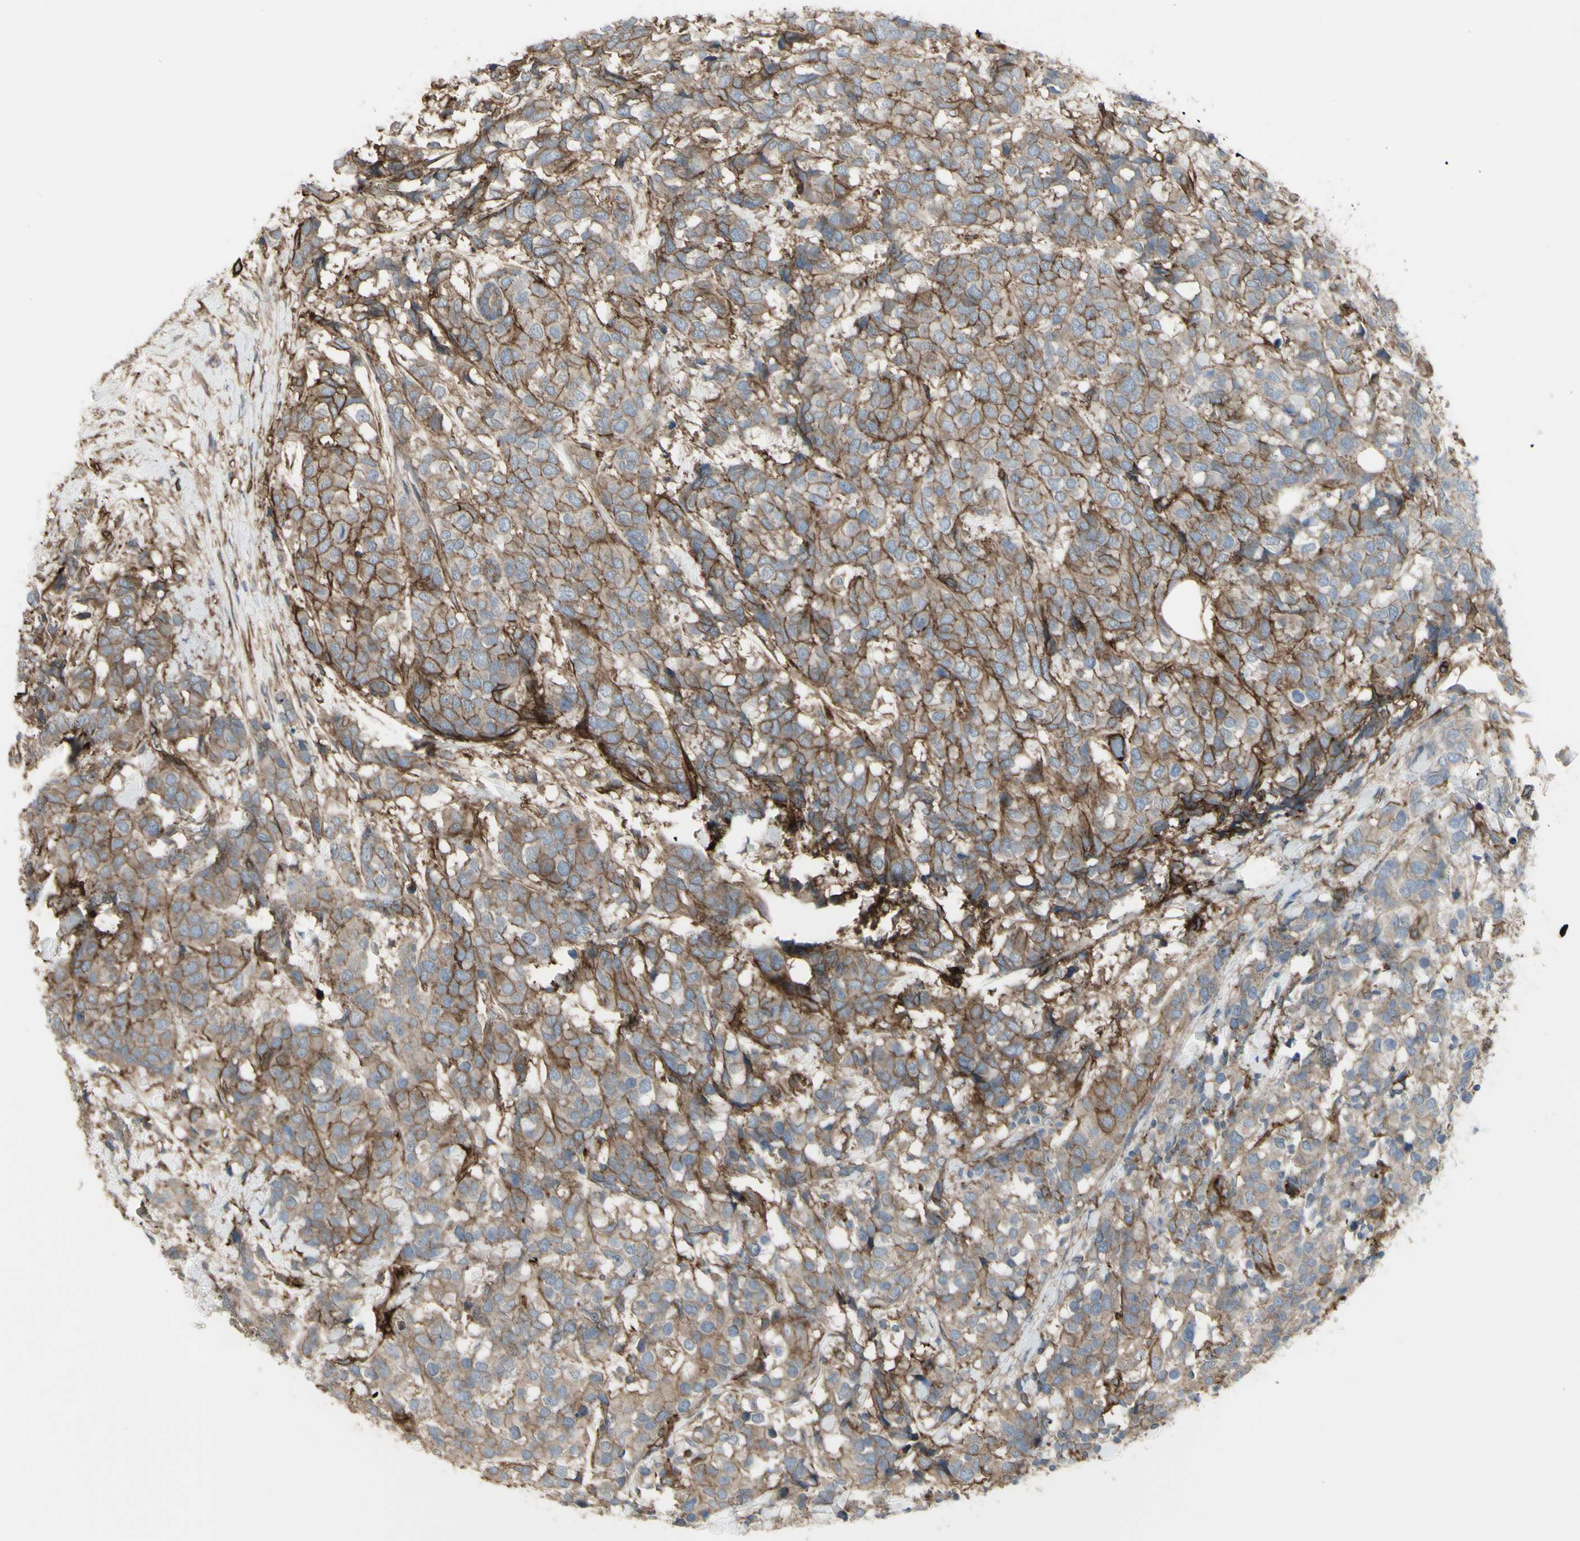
{"staining": {"intensity": "moderate", "quantity": "25%-75%", "location": "cytoplasmic/membranous"}, "tissue": "breast cancer", "cell_type": "Tumor cells", "image_type": "cancer", "snomed": [{"axis": "morphology", "description": "Lobular carcinoma"}, {"axis": "topography", "description": "Breast"}], "caption": "Protein staining by IHC exhibits moderate cytoplasmic/membranous staining in about 25%-75% of tumor cells in breast lobular carcinoma.", "gene": "CD276", "patient": {"sex": "female", "age": 59}}